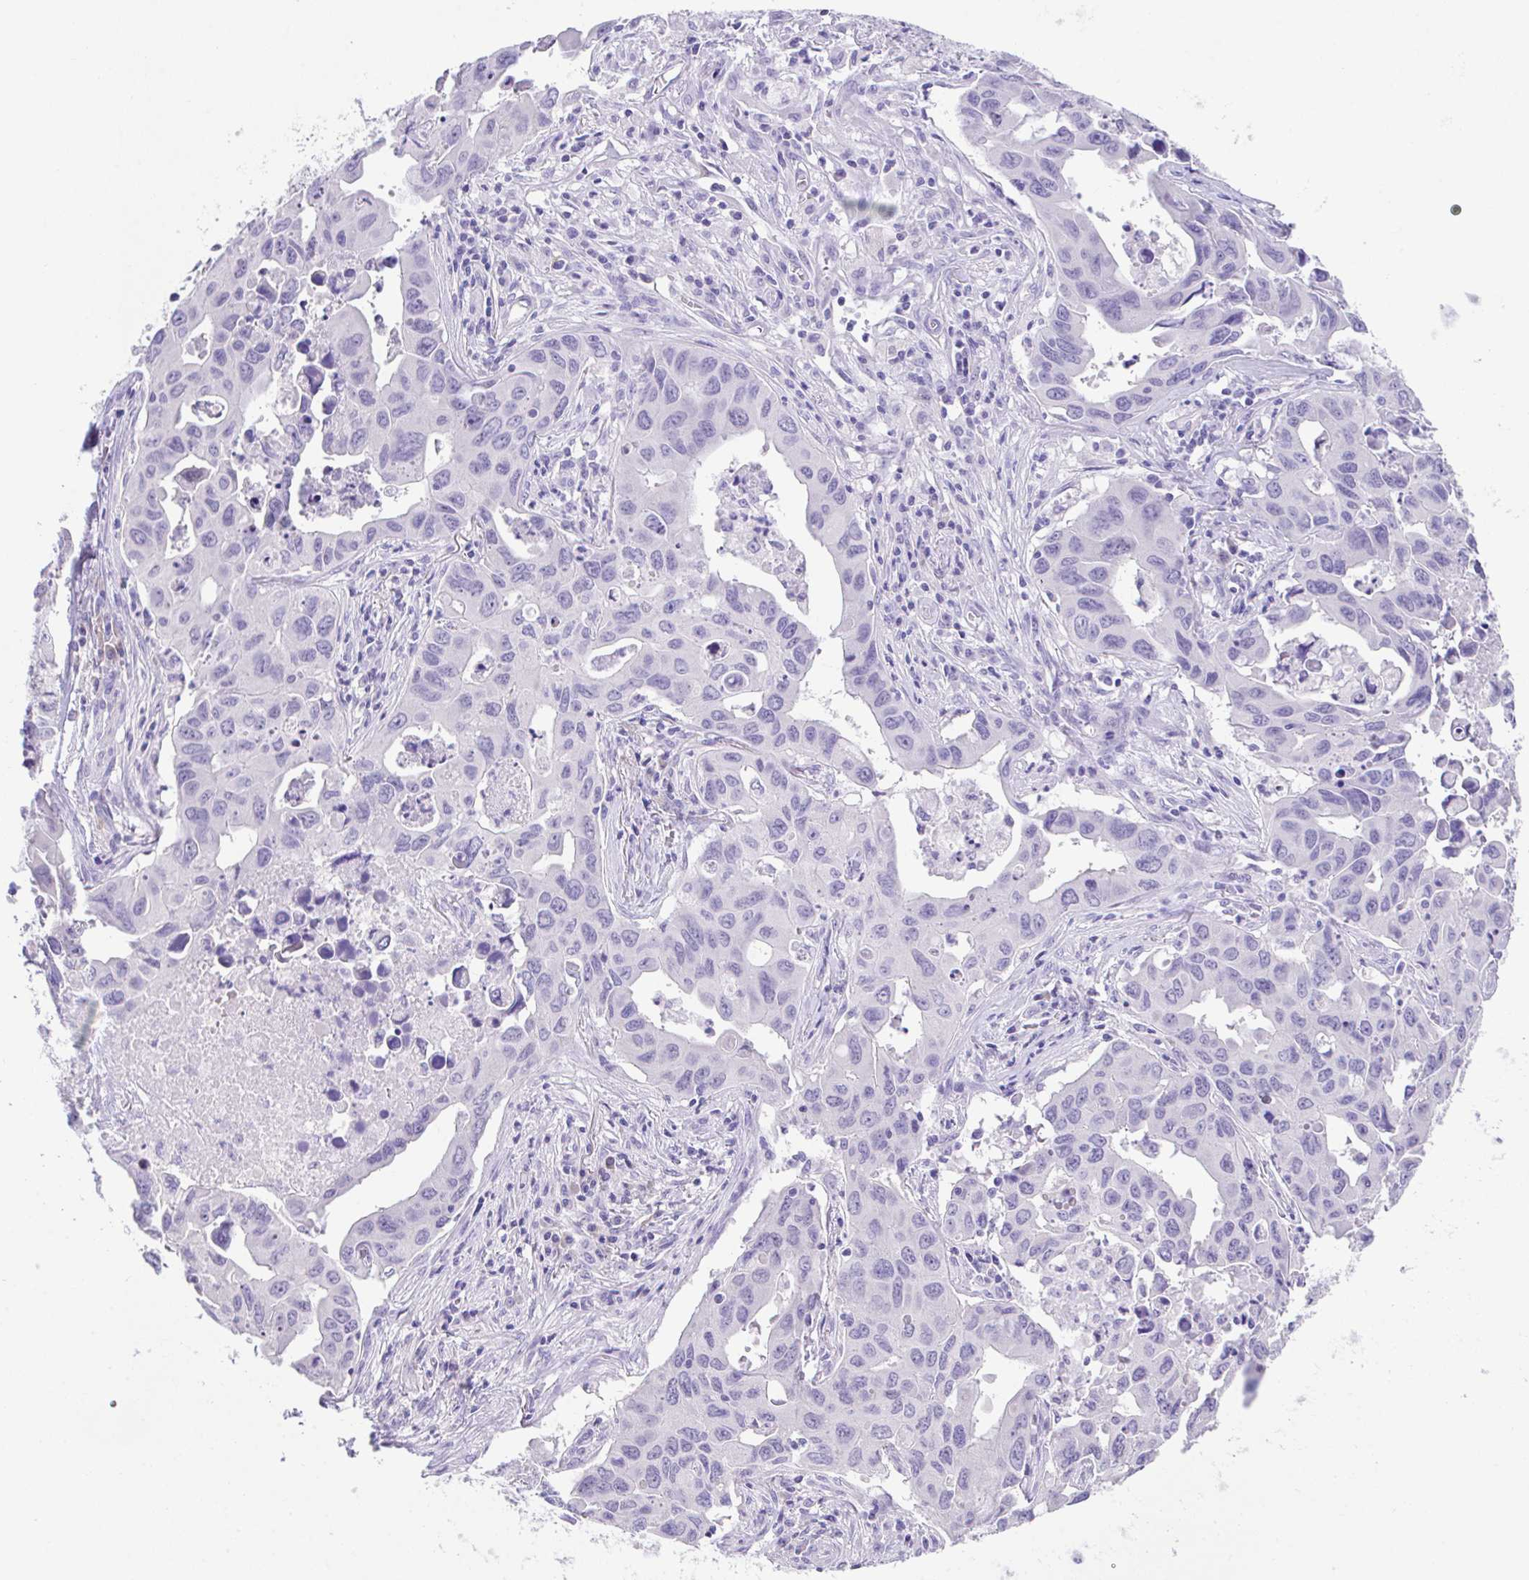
{"staining": {"intensity": "negative", "quantity": "none", "location": "none"}, "tissue": "lung cancer", "cell_type": "Tumor cells", "image_type": "cancer", "snomed": [{"axis": "morphology", "description": "Adenocarcinoma, NOS"}, {"axis": "topography", "description": "Lung"}], "caption": "DAB (3,3'-diaminobenzidine) immunohistochemical staining of human adenocarcinoma (lung) shows no significant positivity in tumor cells.", "gene": "HACD4", "patient": {"sex": "male", "age": 64}}